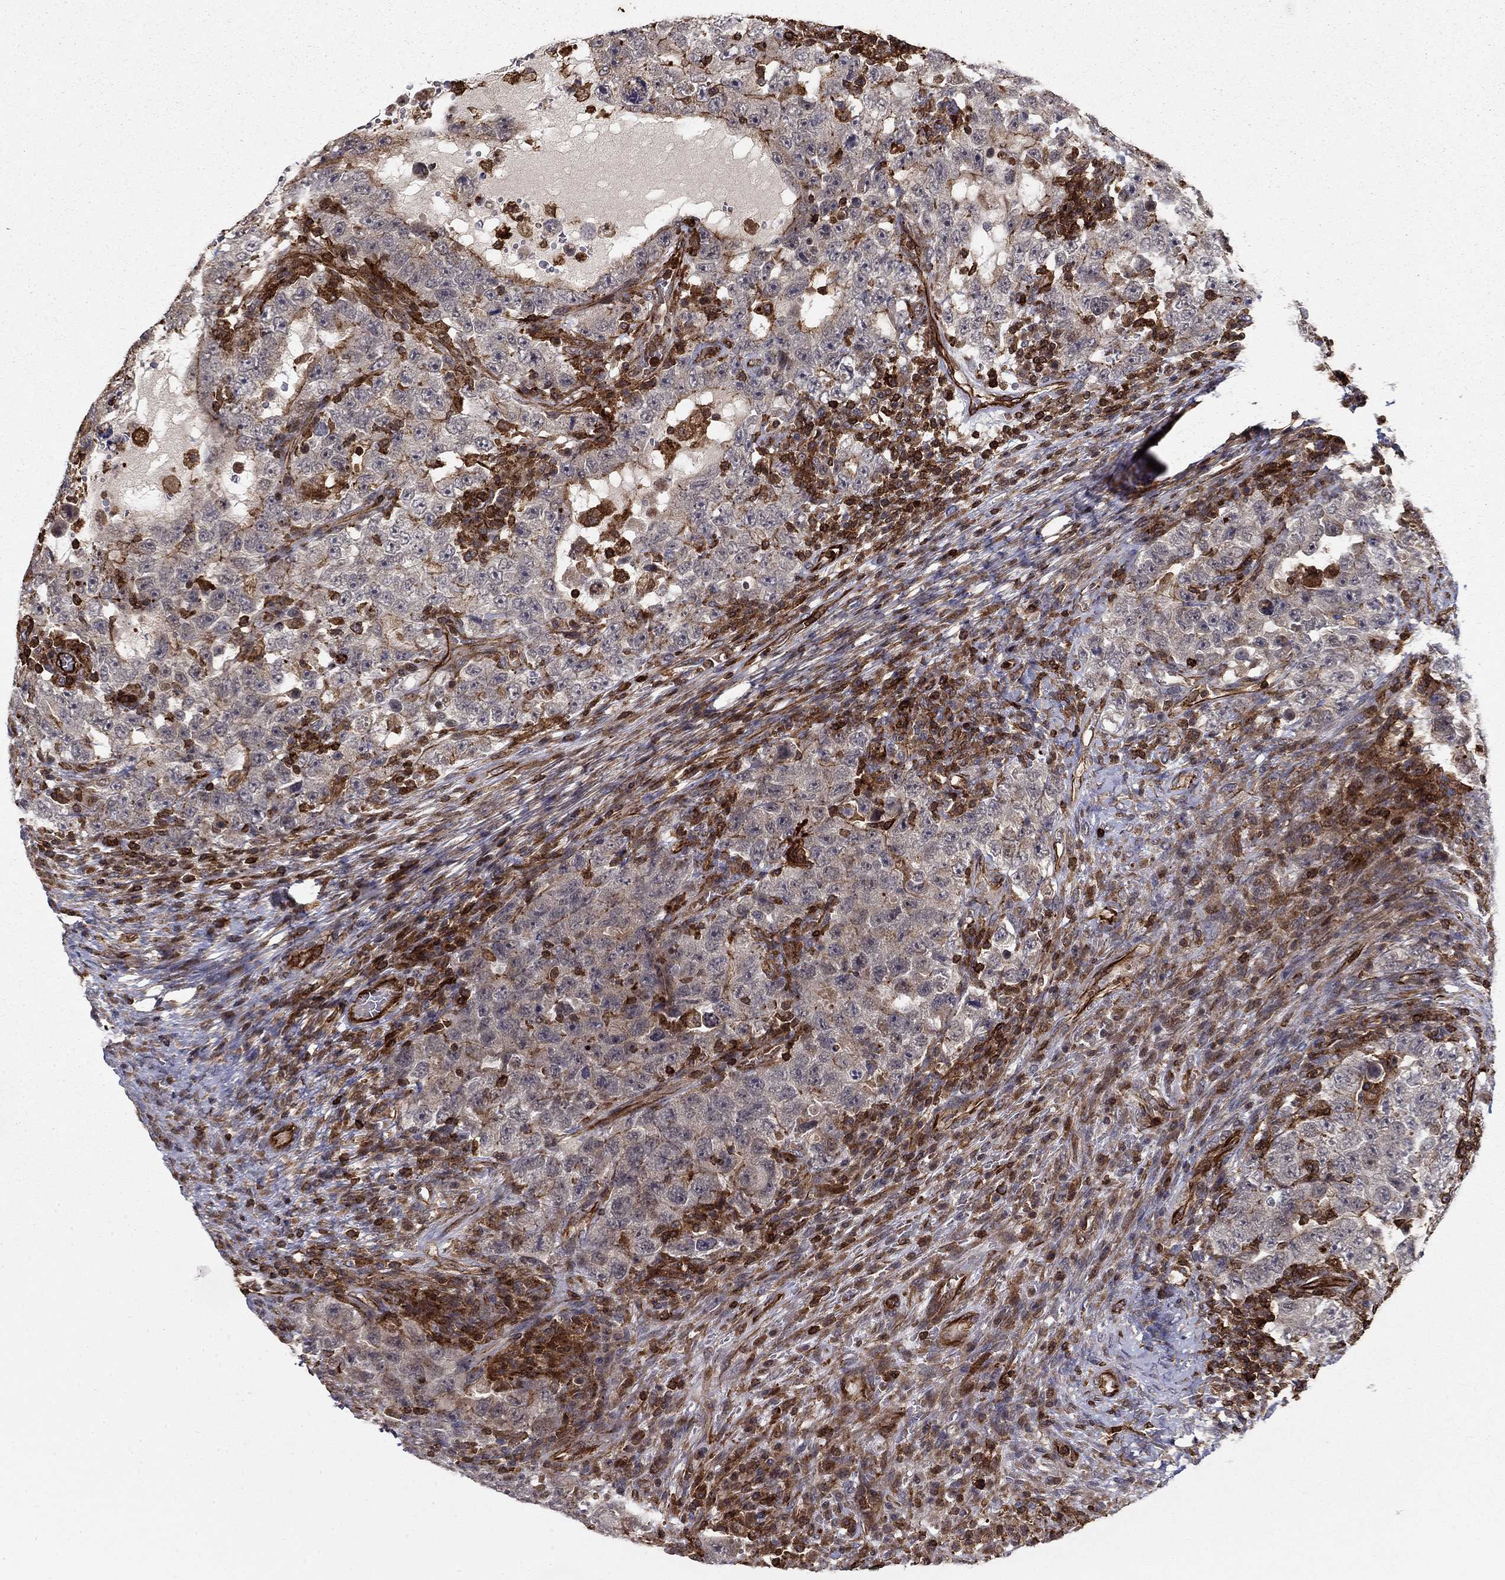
{"staining": {"intensity": "negative", "quantity": "none", "location": "none"}, "tissue": "testis cancer", "cell_type": "Tumor cells", "image_type": "cancer", "snomed": [{"axis": "morphology", "description": "Carcinoma, Embryonal, NOS"}, {"axis": "topography", "description": "Testis"}], "caption": "DAB immunohistochemical staining of testis cancer displays no significant staining in tumor cells.", "gene": "ADM", "patient": {"sex": "male", "age": 26}}